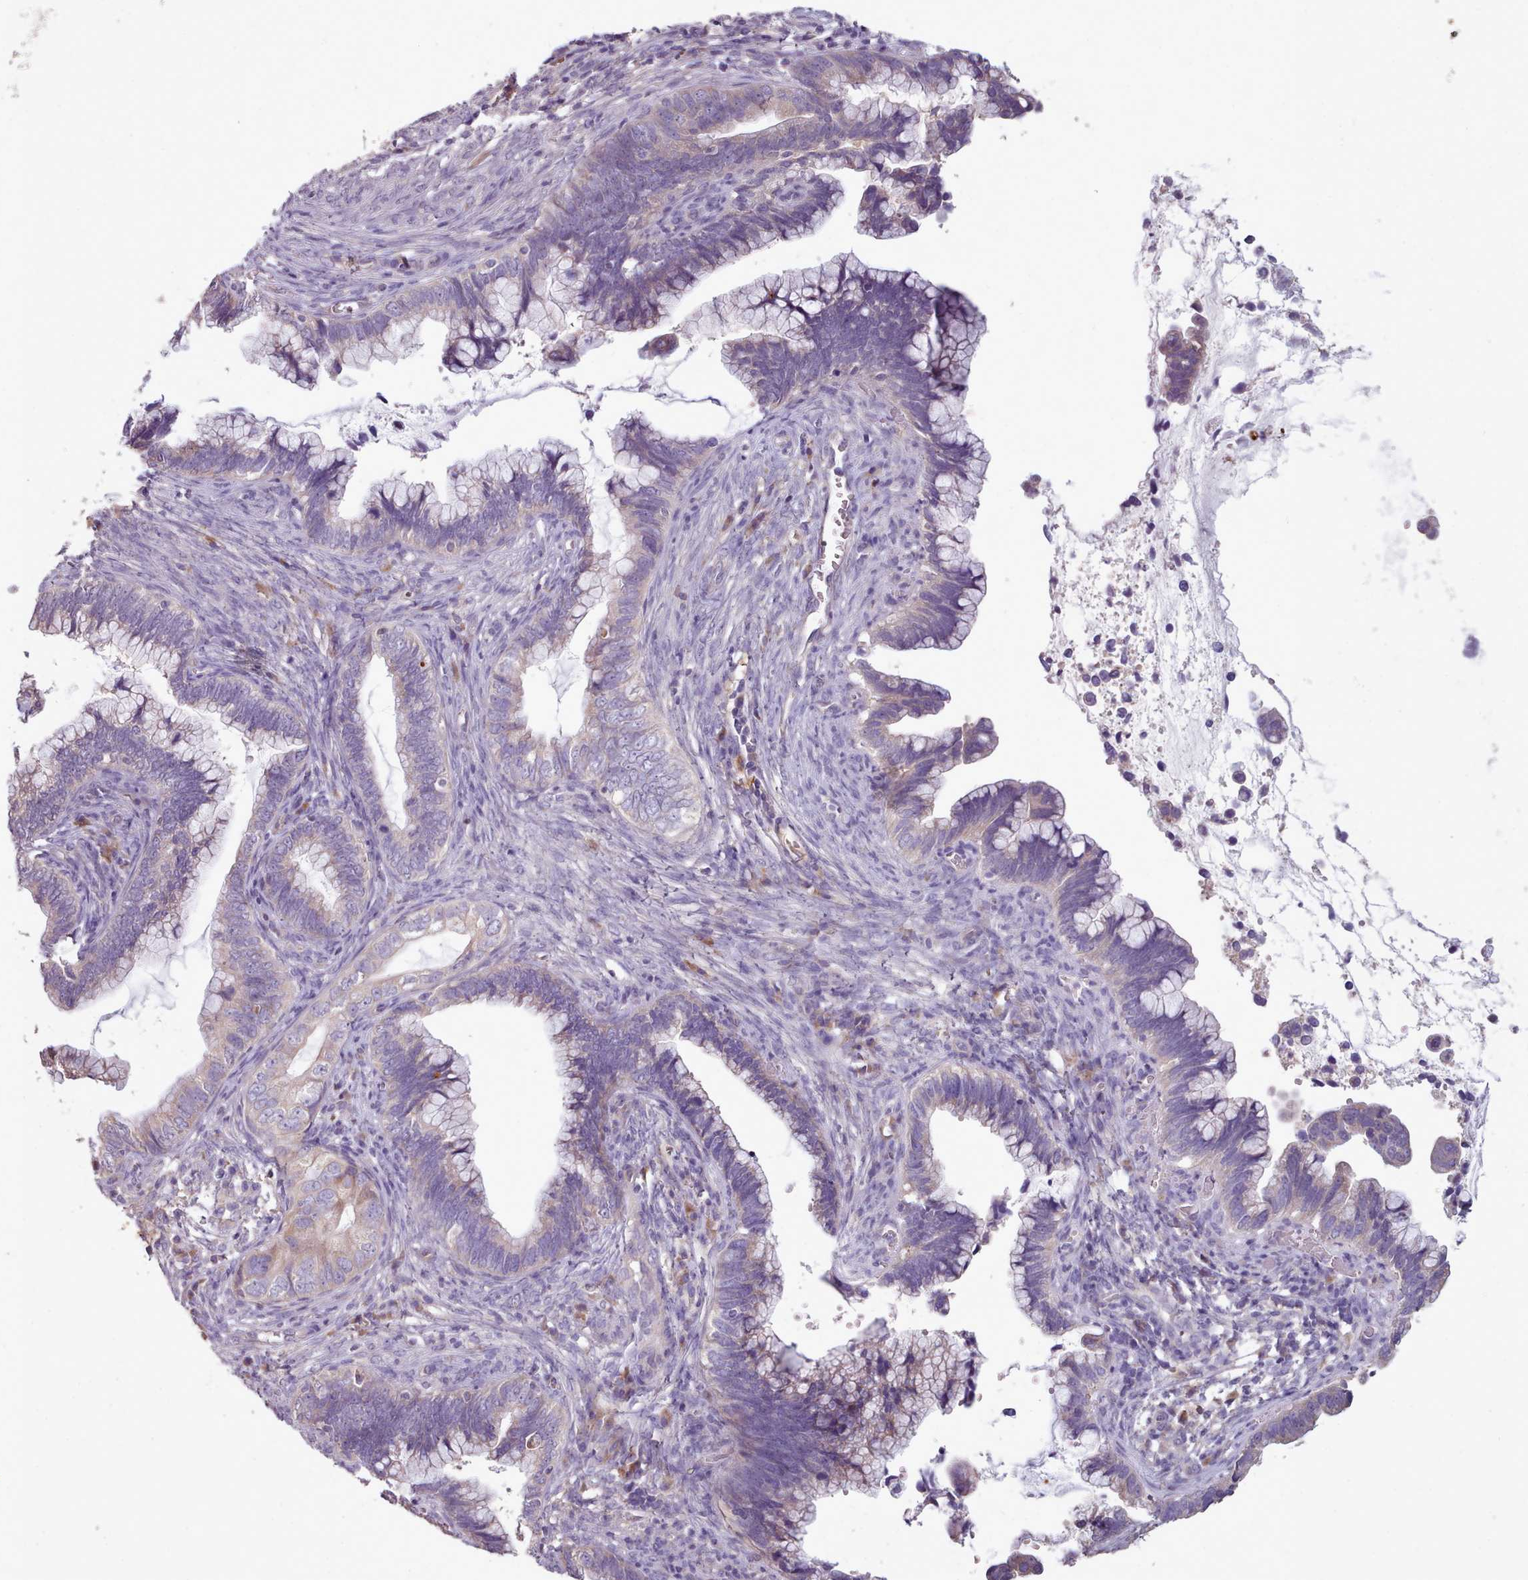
{"staining": {"intensity": "weak", "quantity": "<25%", "location": "cytoplasmic/membranous"}, "tissue": "cervical cancer", "cell_type": "Tumor cells", "image_type": "cancer", "snomed": [{"axis": "morphology", "description": "Adenocarcinoma, NOS"}, {"axis": "topography", "description": "Cervix"}], "caption": "An image of human adenocarcinoma (cervical) is negative for staining in tumor cells.", "gene": "DPF1", "patient": {"sex": "female", "age": 44}}